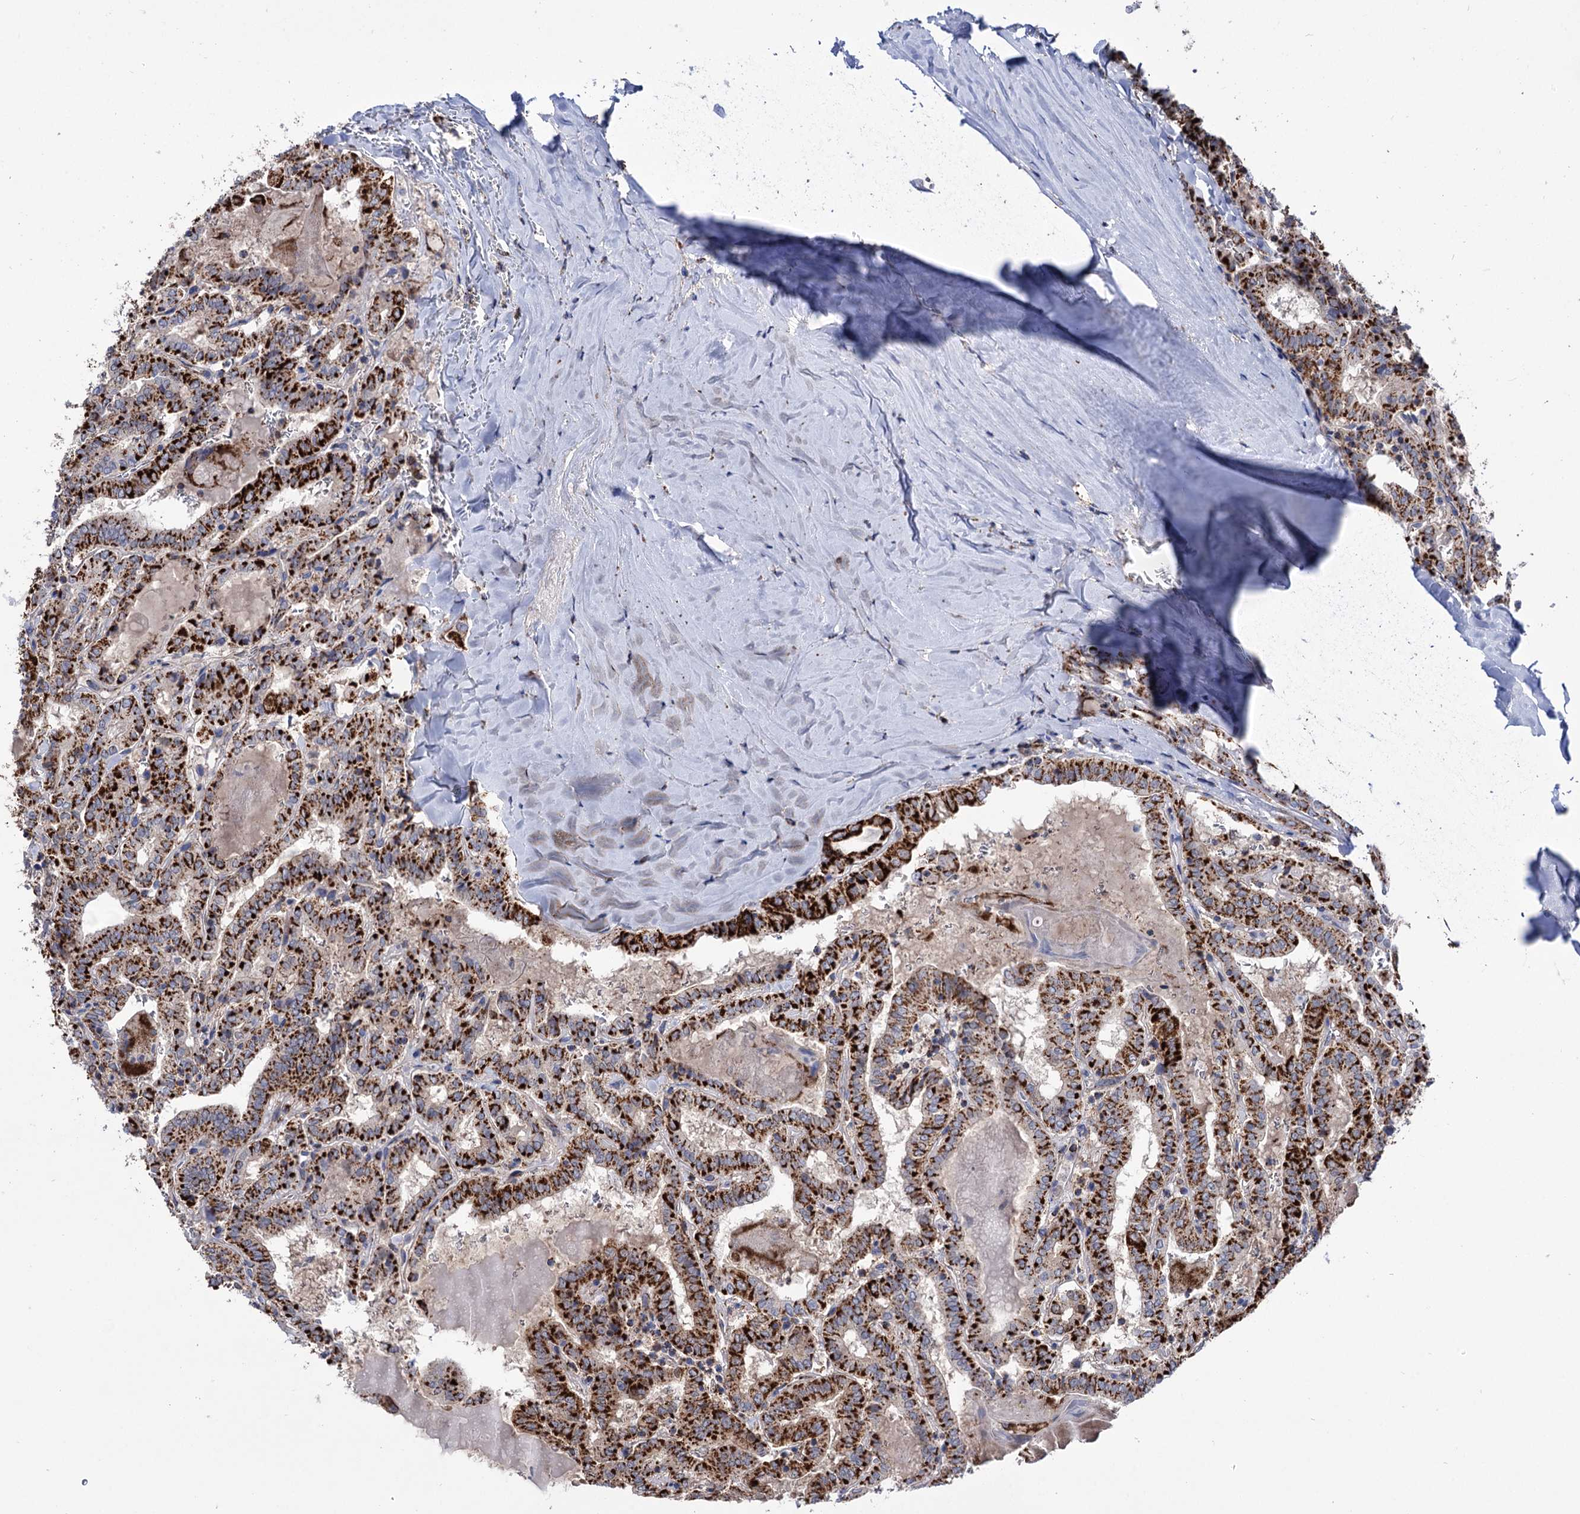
{"staining": {"intensity": "strong", "quantity": ">75%", "location": "cytoplasmic/membranous"}, "tissue": "thyroid cancer", "cell_type": "Tumor cells", "image_type": "cancer", "snomed": [{"axis": "morphology", "description": "Papillary adenocarcinoma, NOS"}, {"axis": "topography", "description": "Thyroid gland"}], "caption": "A photomicrograph showing strong cytoplasmic/membranous staining in approximately >75% of tumor cells in papillary adenocarcinoma (thyroid), as visualized by brown immunohistochemical staining.", "gene": "ABHD10", "patient": {"sex": "female", "age": 72}}